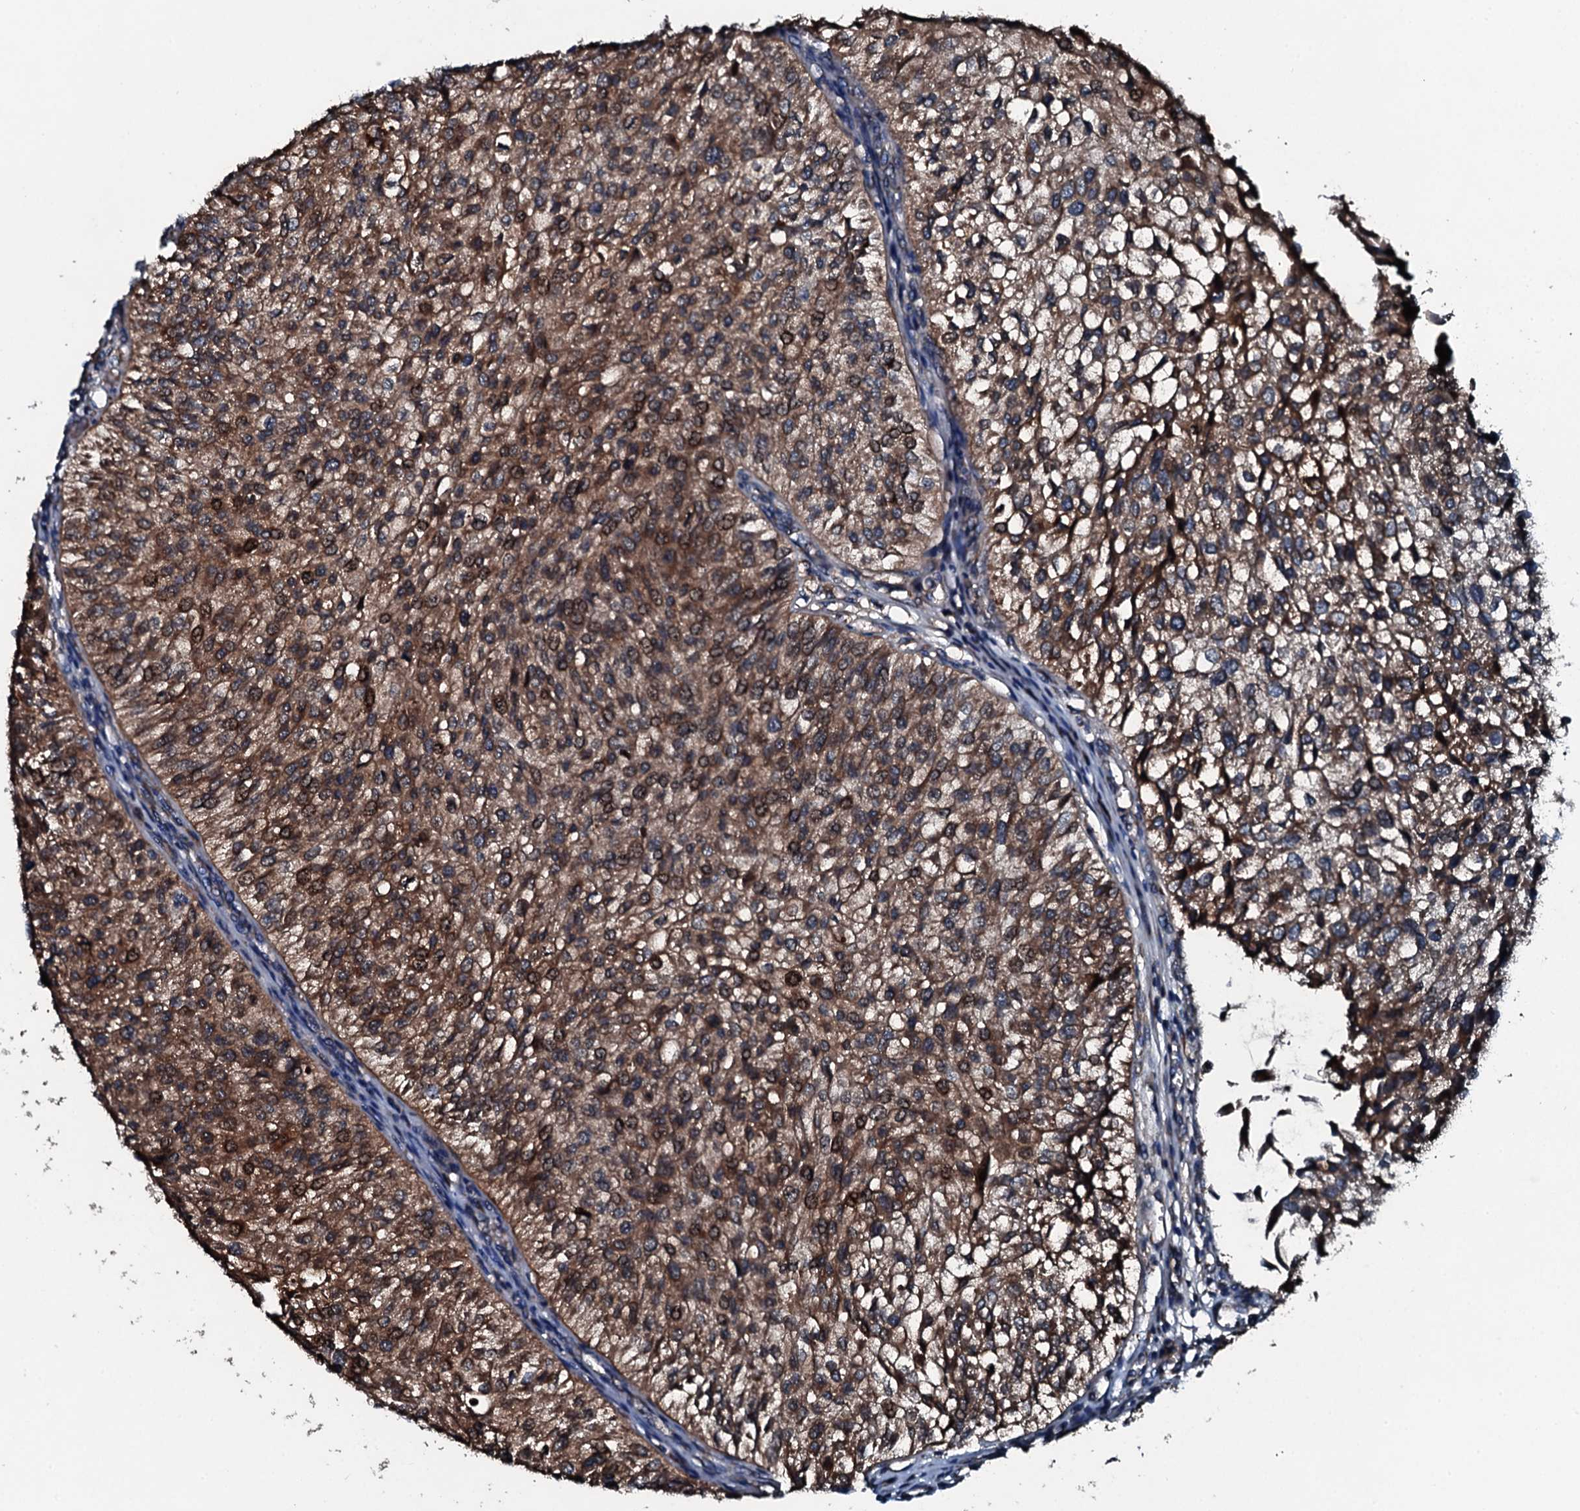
{"staining": {"intensity": "strong", "quantity": ">75%", "location": "cytoplasmic/membranous"}, "tissue": "urothelial cancer", "cell_type": "Tumor cells", "image_type": "cancer", "snomed": [{"axis": "morphology", "description": "Urothelial carcinoma, Low grade"}, {"axis": "topography", "description": "Urinary bladder"}], "caption": "IHC image of low-grade urothelial carcinoma stained for a protein (brown), which displays high levels of strong cytoplasmic/membranous positivity in about >75% of tumor cells.", "gene": "ACSS3", "patient": {"sex": "female", "age": 89}}